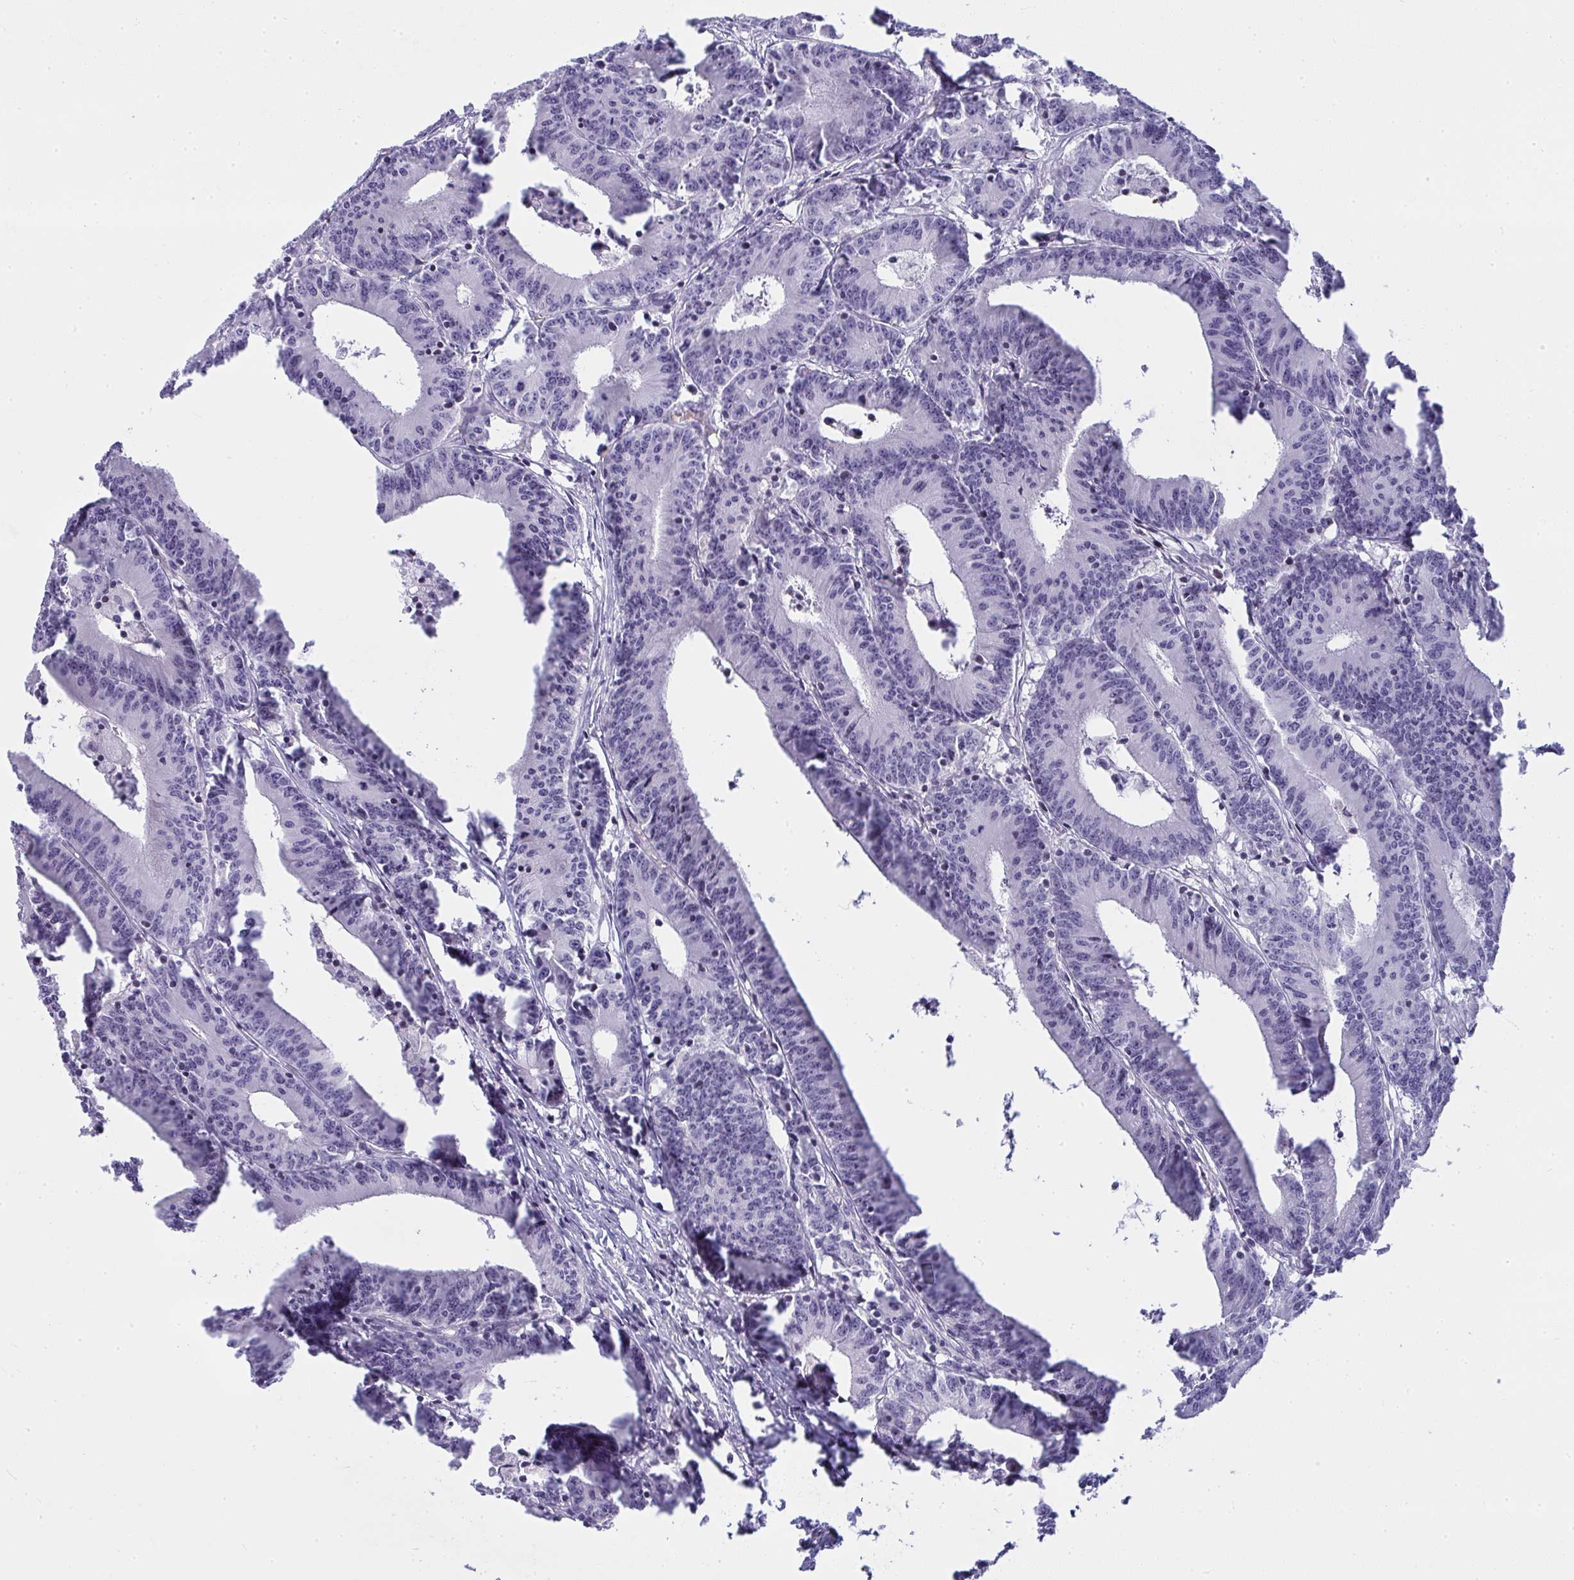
{"staining": {"intensity": "negative", "quantity": "none", "location": "none"}, "tissue": "colorectal cancer", "cell_type": "Tumor cells", "image_type": "cancer", "snomed": [{"axis": "morphology", "description": "Adenocarcinoma, NOS"}, {"axis": "topography", "description": "Colon"}], "caption": "Image shows no protein staining in tumor cells of colorectal cancer tissue. Brightfield microscopy of immunohistochemistry stained with DAB (3,3'-diaminobenzidine) (brown) and hematoxylin (blue), captured at high magnification.", "gene": "ZNF182", "patient": {"sex": "female", "age": 78}}